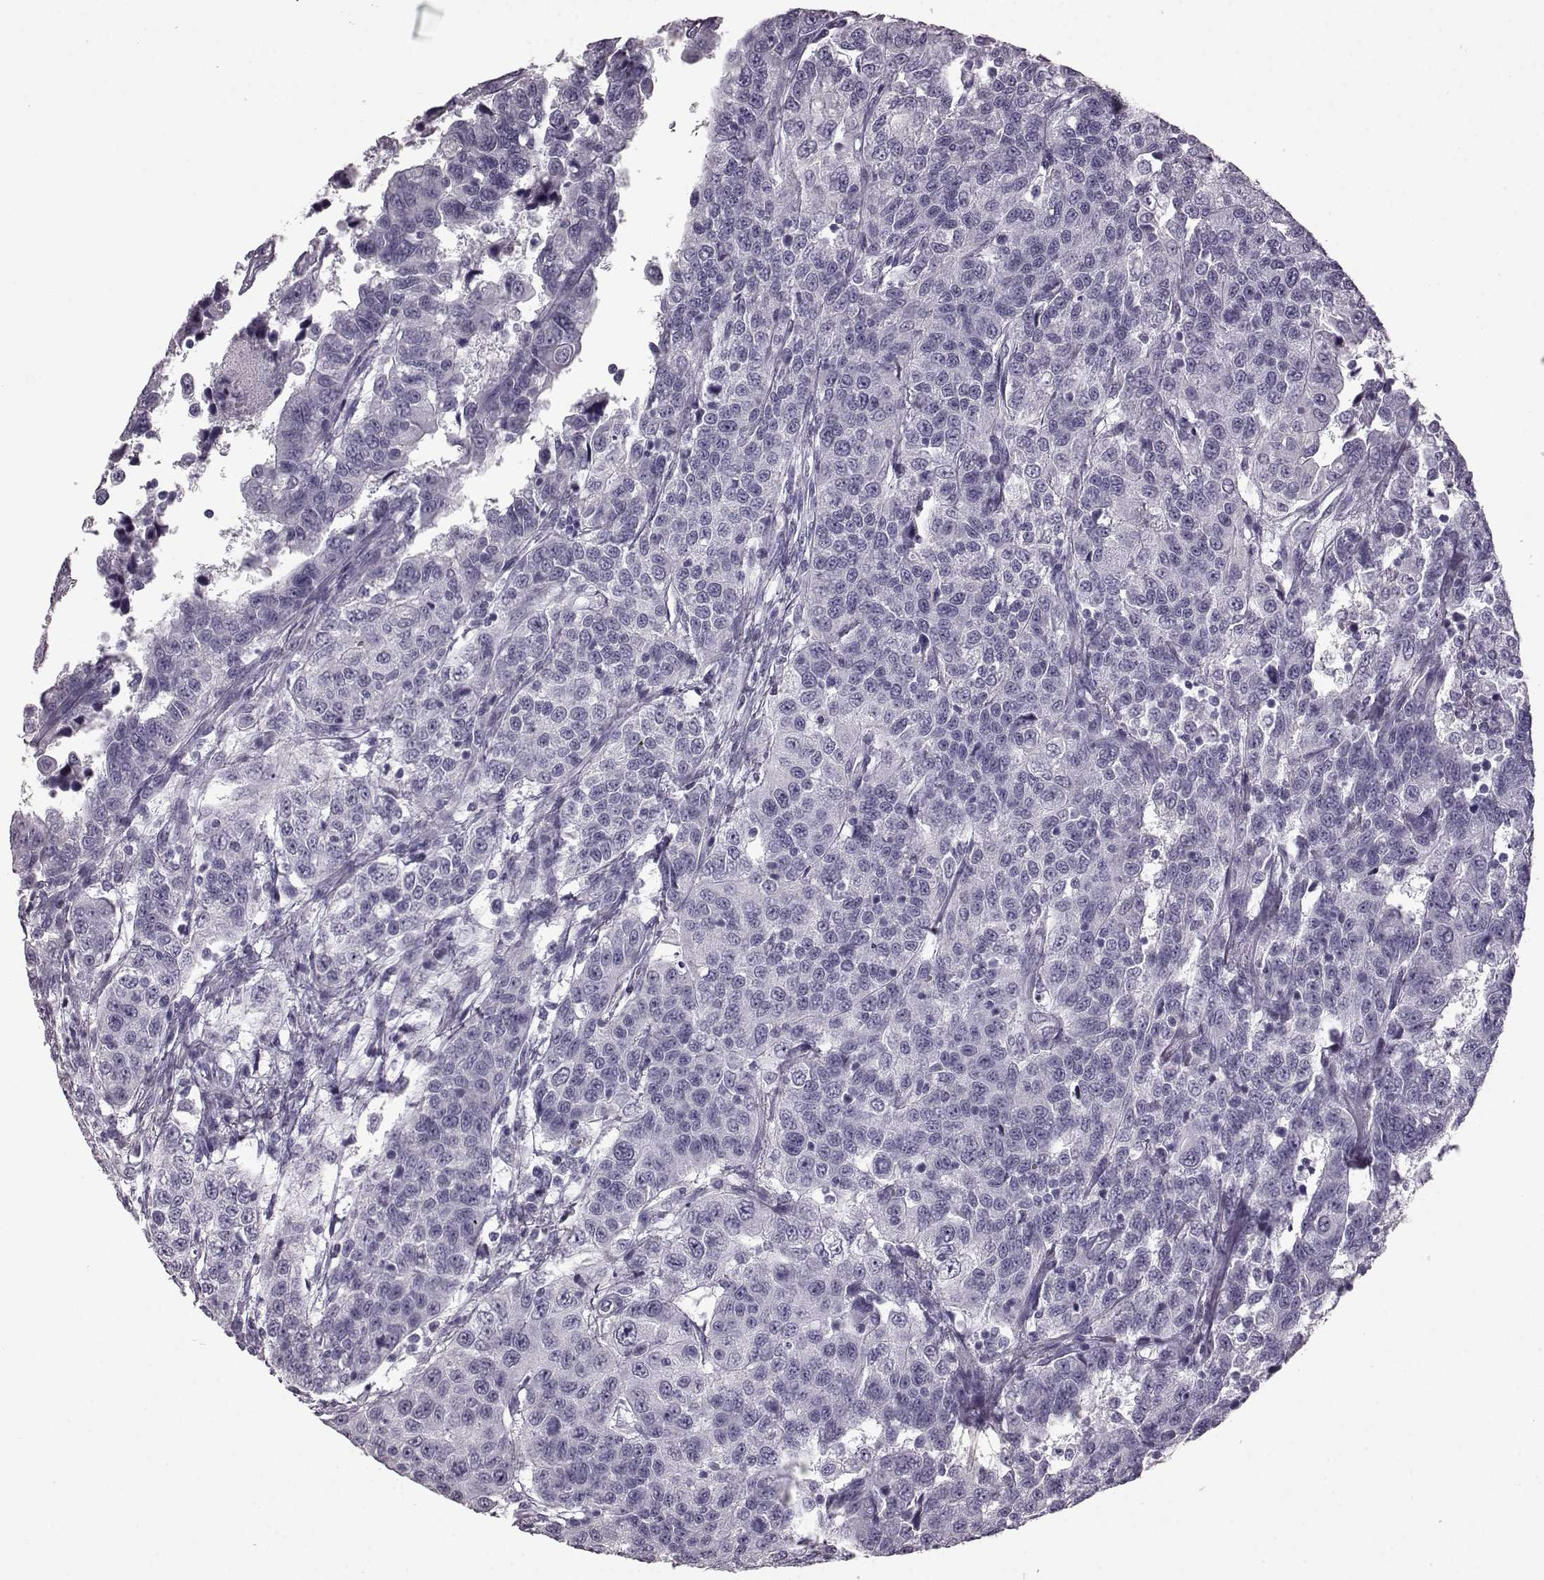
{"staining": {"intensity": "negative", "quantity": "none", "location": "none"}, "tissue": "urothelial cancer", "cell_type": "Tumor cells", "image_type": "cancer", "snomed": [{"axis": "morphology", "description": "Urothelial carcinoma, NOS"}, {"axis": "morphology", "description": "Urothelial carcinoma, High grade"}, {"axis": "topography", "description": "Urinary bladder"}], "caption": "Urothelial cancer was stained to show a protein in brown. There is no significant expression in tumor cells.", "gene": "AIPL1", "patient": {"sex": "female", "age": 73}}